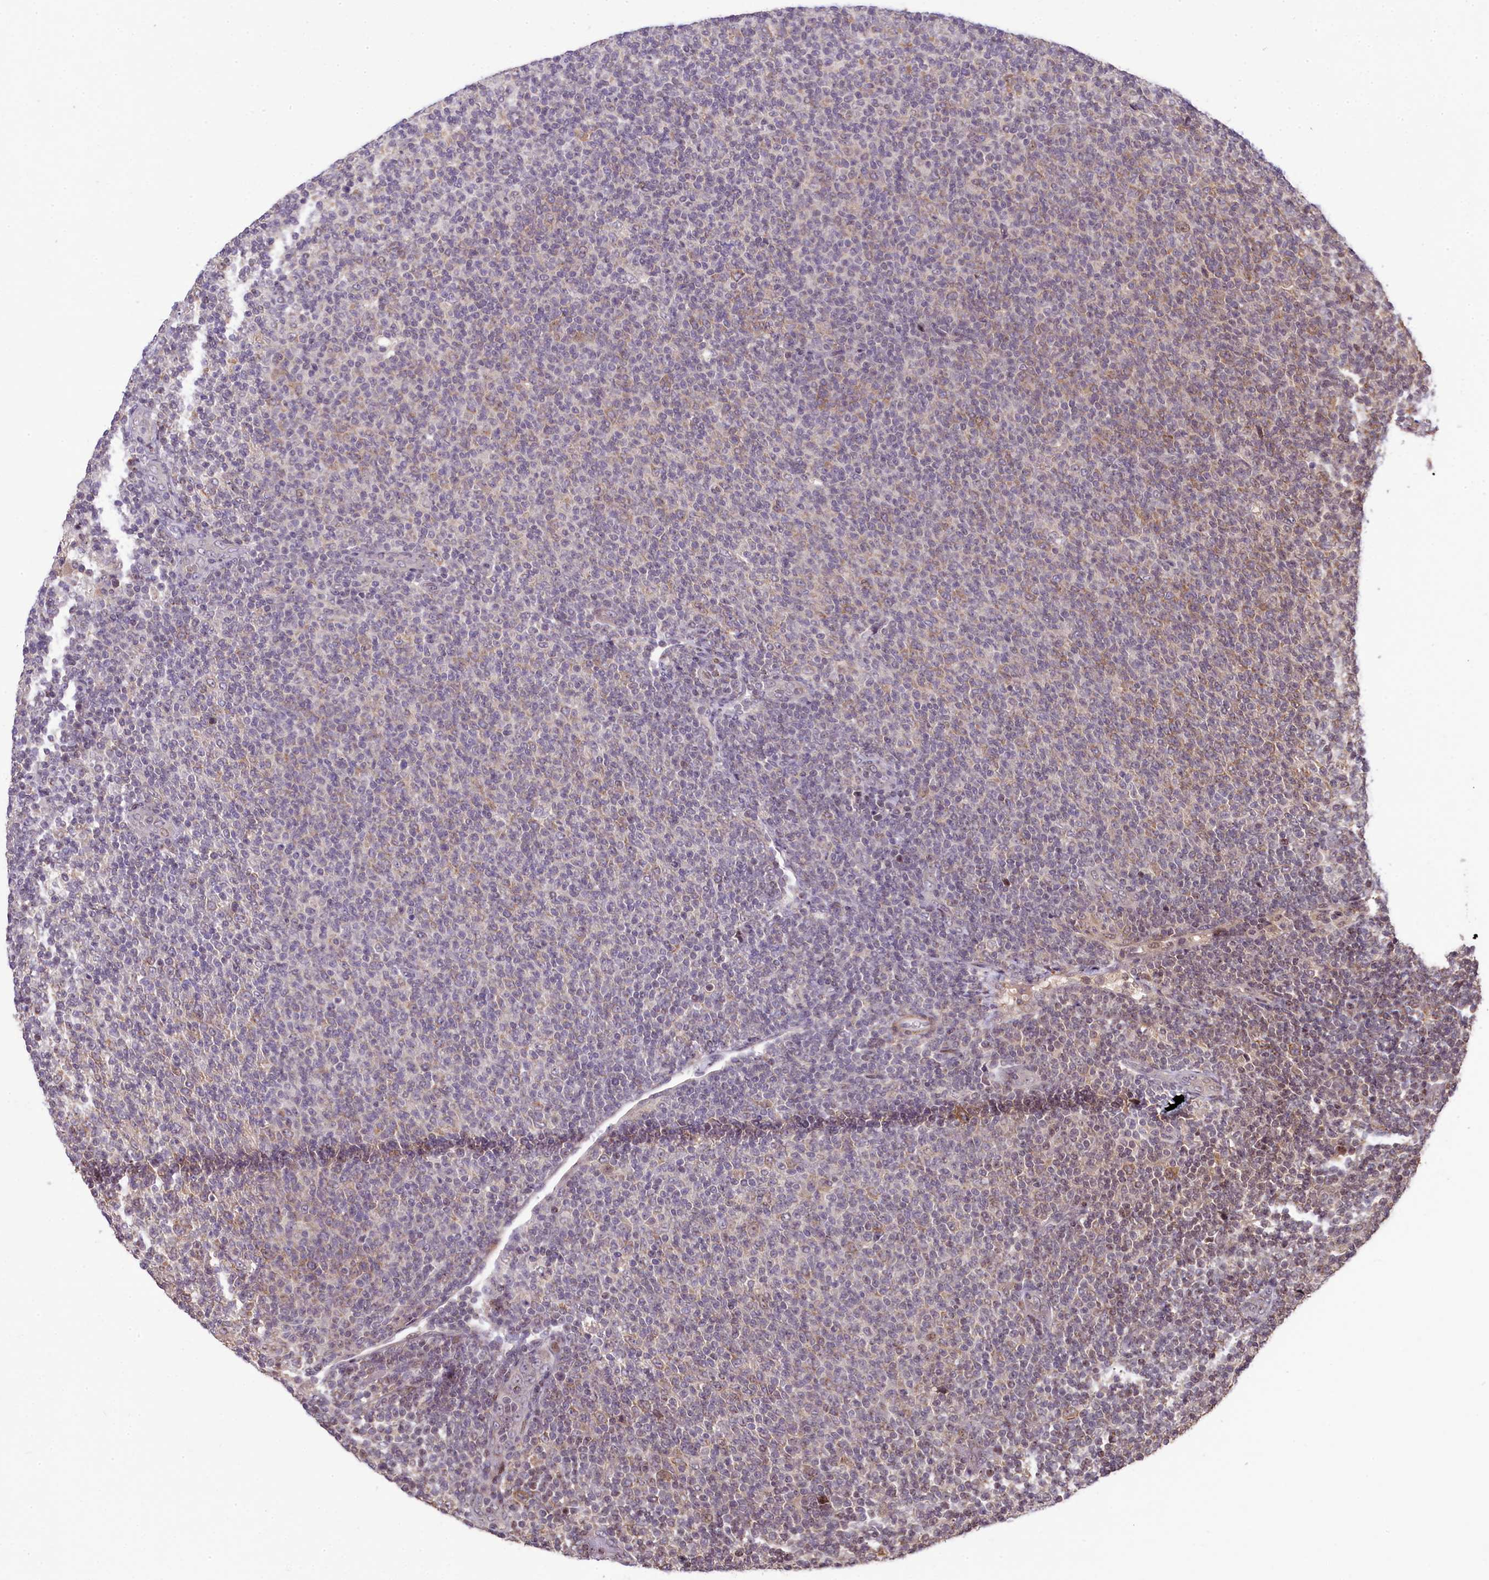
{"staining": {"intensity": "weak", "quantity": "25%-75%", "location": "cytoplasmic/membranous"}, "tissue": "lymphoma", "cell_type": "Tumor cells", "image_type": "cancer", "snomed": [{"axis": "morphology", "description": "Malignant lymphoma, non-Hodgkin's type, Low grade"}, {"axis": "topography", "description": "Lymph node"}], "caption": "There is low levels of weak cytoplasmic/membranous staining in tumor cells of low-grade malignant lymphoma, non-Hodgkin's type, as demonstrated by immunohistochemical staining (brown color).", "gene": "RBBP8", "patient": {"sex": "male", "age": 66}}